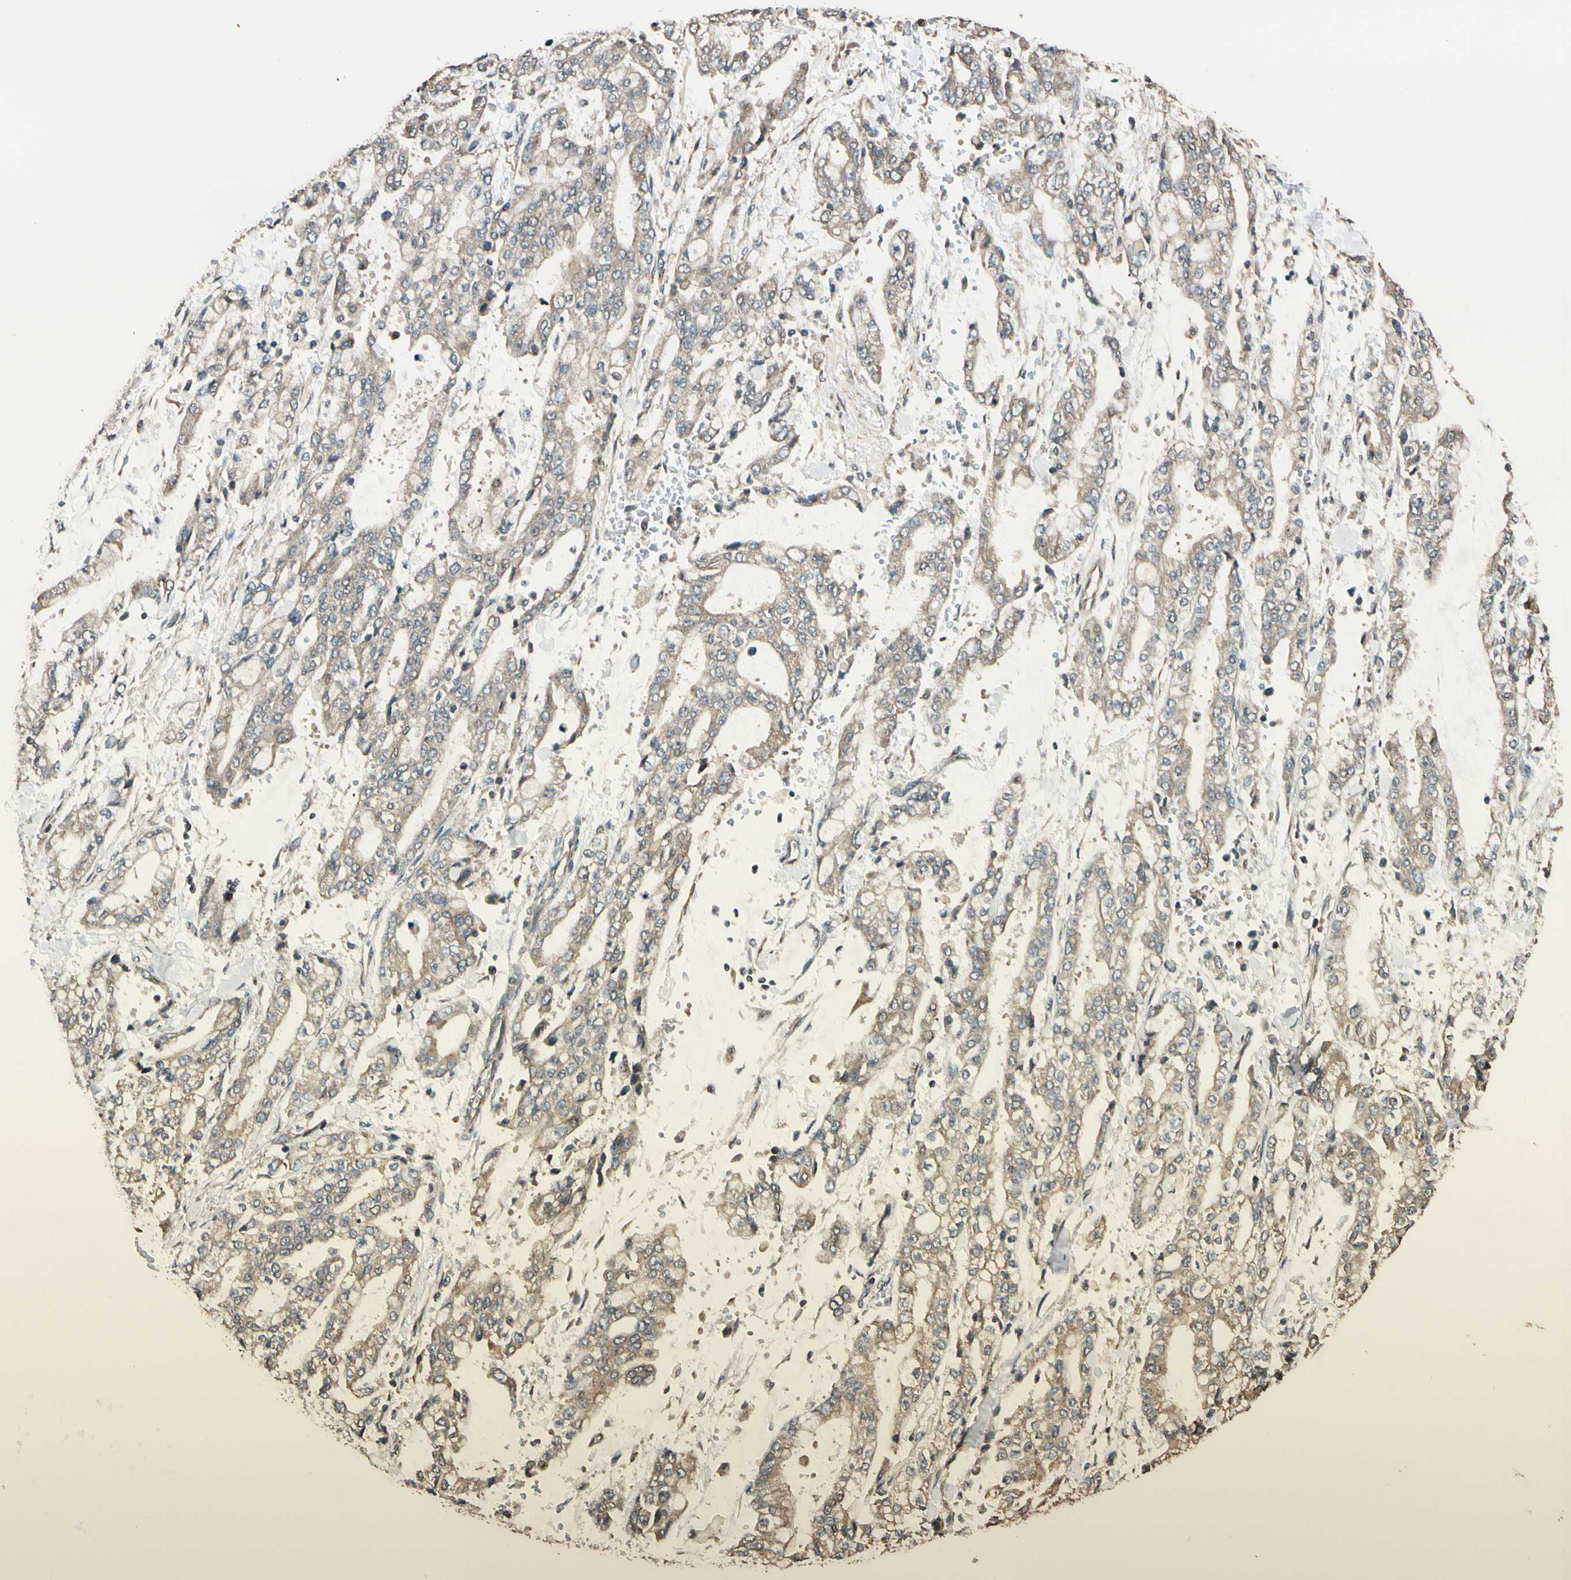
{"staining": {"intensity": "moderate", "quantity": ">75%", "location": "cytoplasmic/membranous"}, "tissue": "stomach cancer", "cell_type": "Tumor cells", "image_type": "cancer", "snomed": [{"axis": "morphology", "description": "Normal tissue, NOS"}, {"axis": "morphology", "description": "Adenocarcinoma, NOS"}, {"axis": "topography", "description": "Stomach, upper"}, {"axis": "topography", "description": "Stomach"}], "caption": "Adenocarcinoma (stomach) stained with a brown dye displays moderate cytoplasmic/membranous positive staining in about >75% of tumor cells.", "gene": "STX18", "patient": {"sex": "male", "age": 76}}